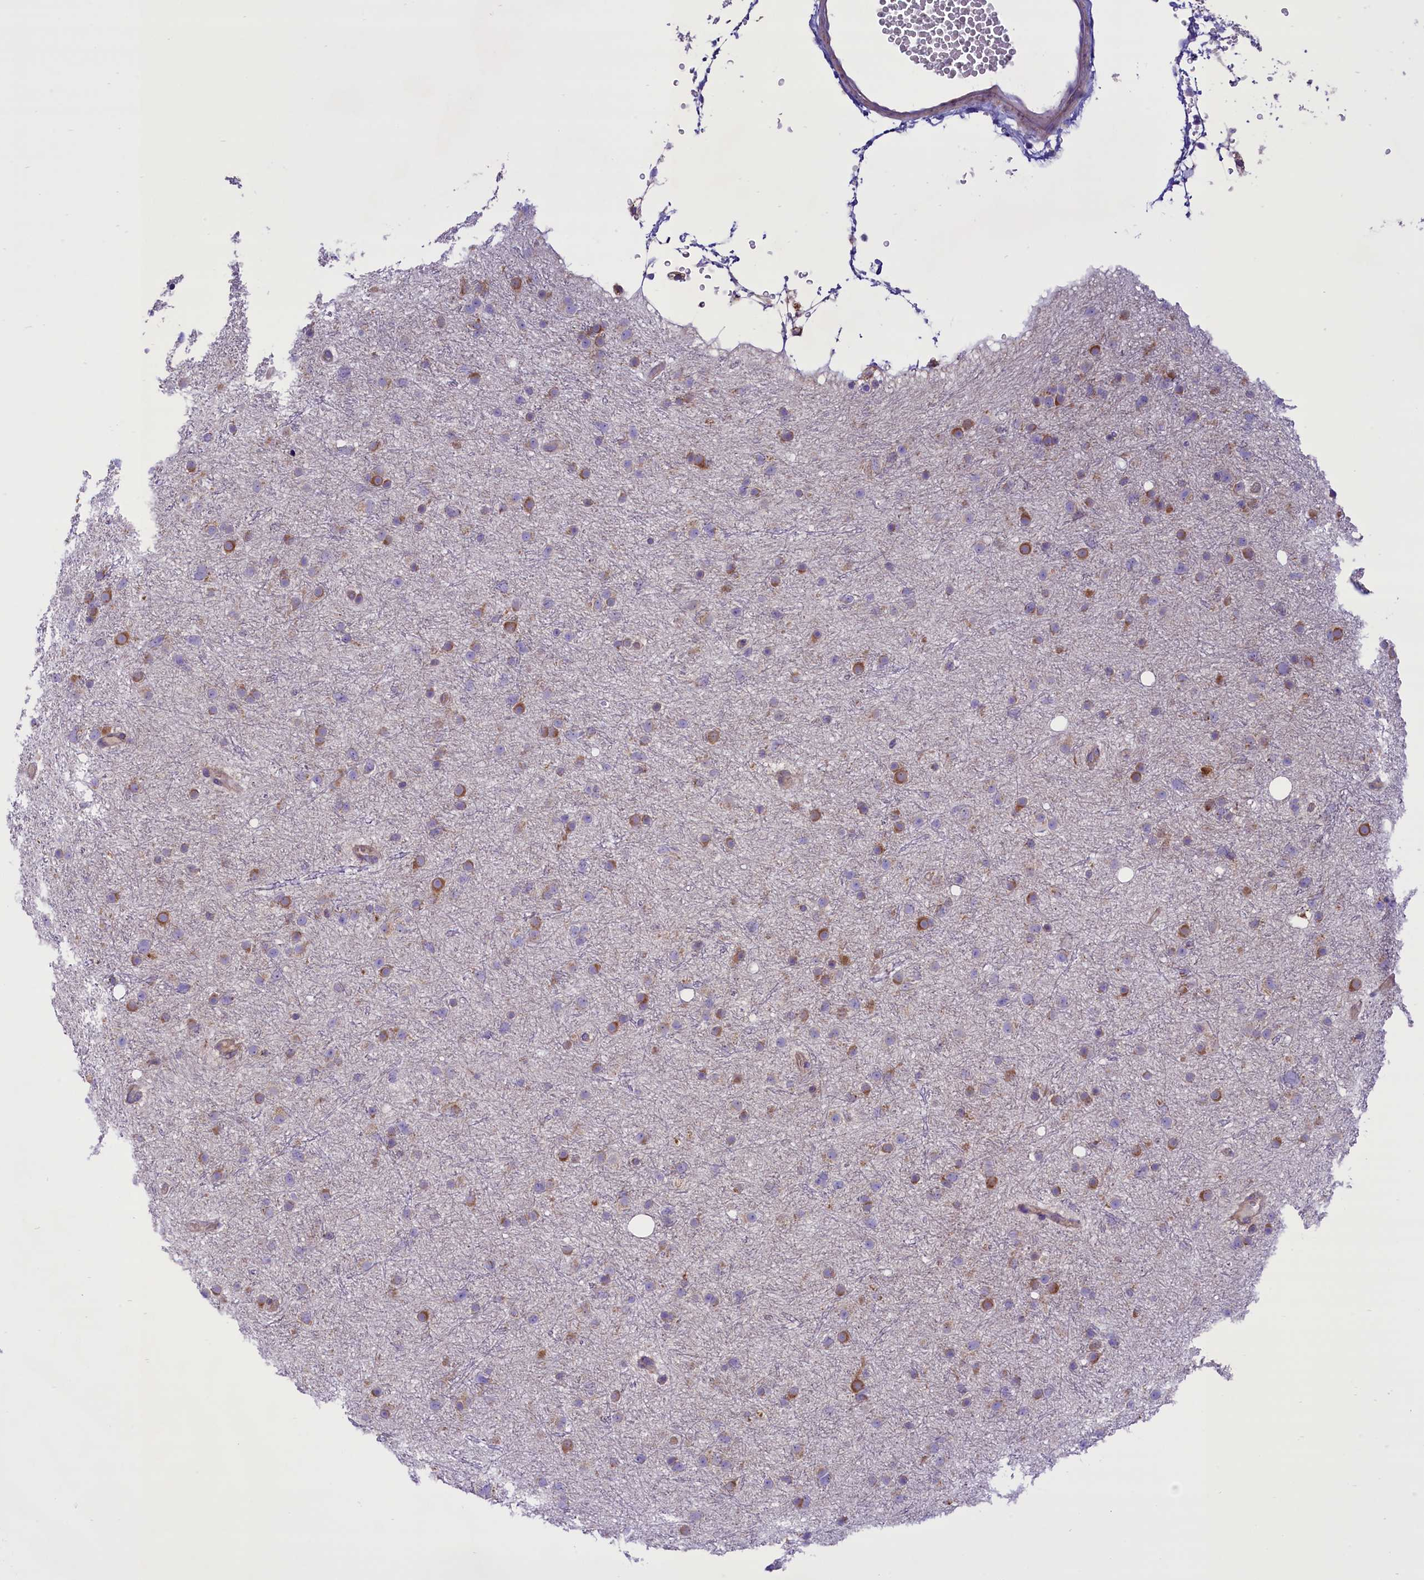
{"staining": {"intensity": "negative", "quantity": "none", "location": "none"}, "tissue": "glioma", "cell_type": "Tumor cells", "image_type": "cancer", "snomed": [{"axis": "morphology", "description": "Glioma, malignant, Low grade"}, {"axis": "topography", "description": "Cerebral cortex"}], "caption": "Immunohistochemistry (IHC) histopathology image of neoplastic tissue: malignant glioma (low-grade) stained with DAB (3,3'-diaminobenzidine) reveals no significant protein positivity in tumor cells.", "gene": "PTPRU", "patient": {"sex": "female", "age": 39}}